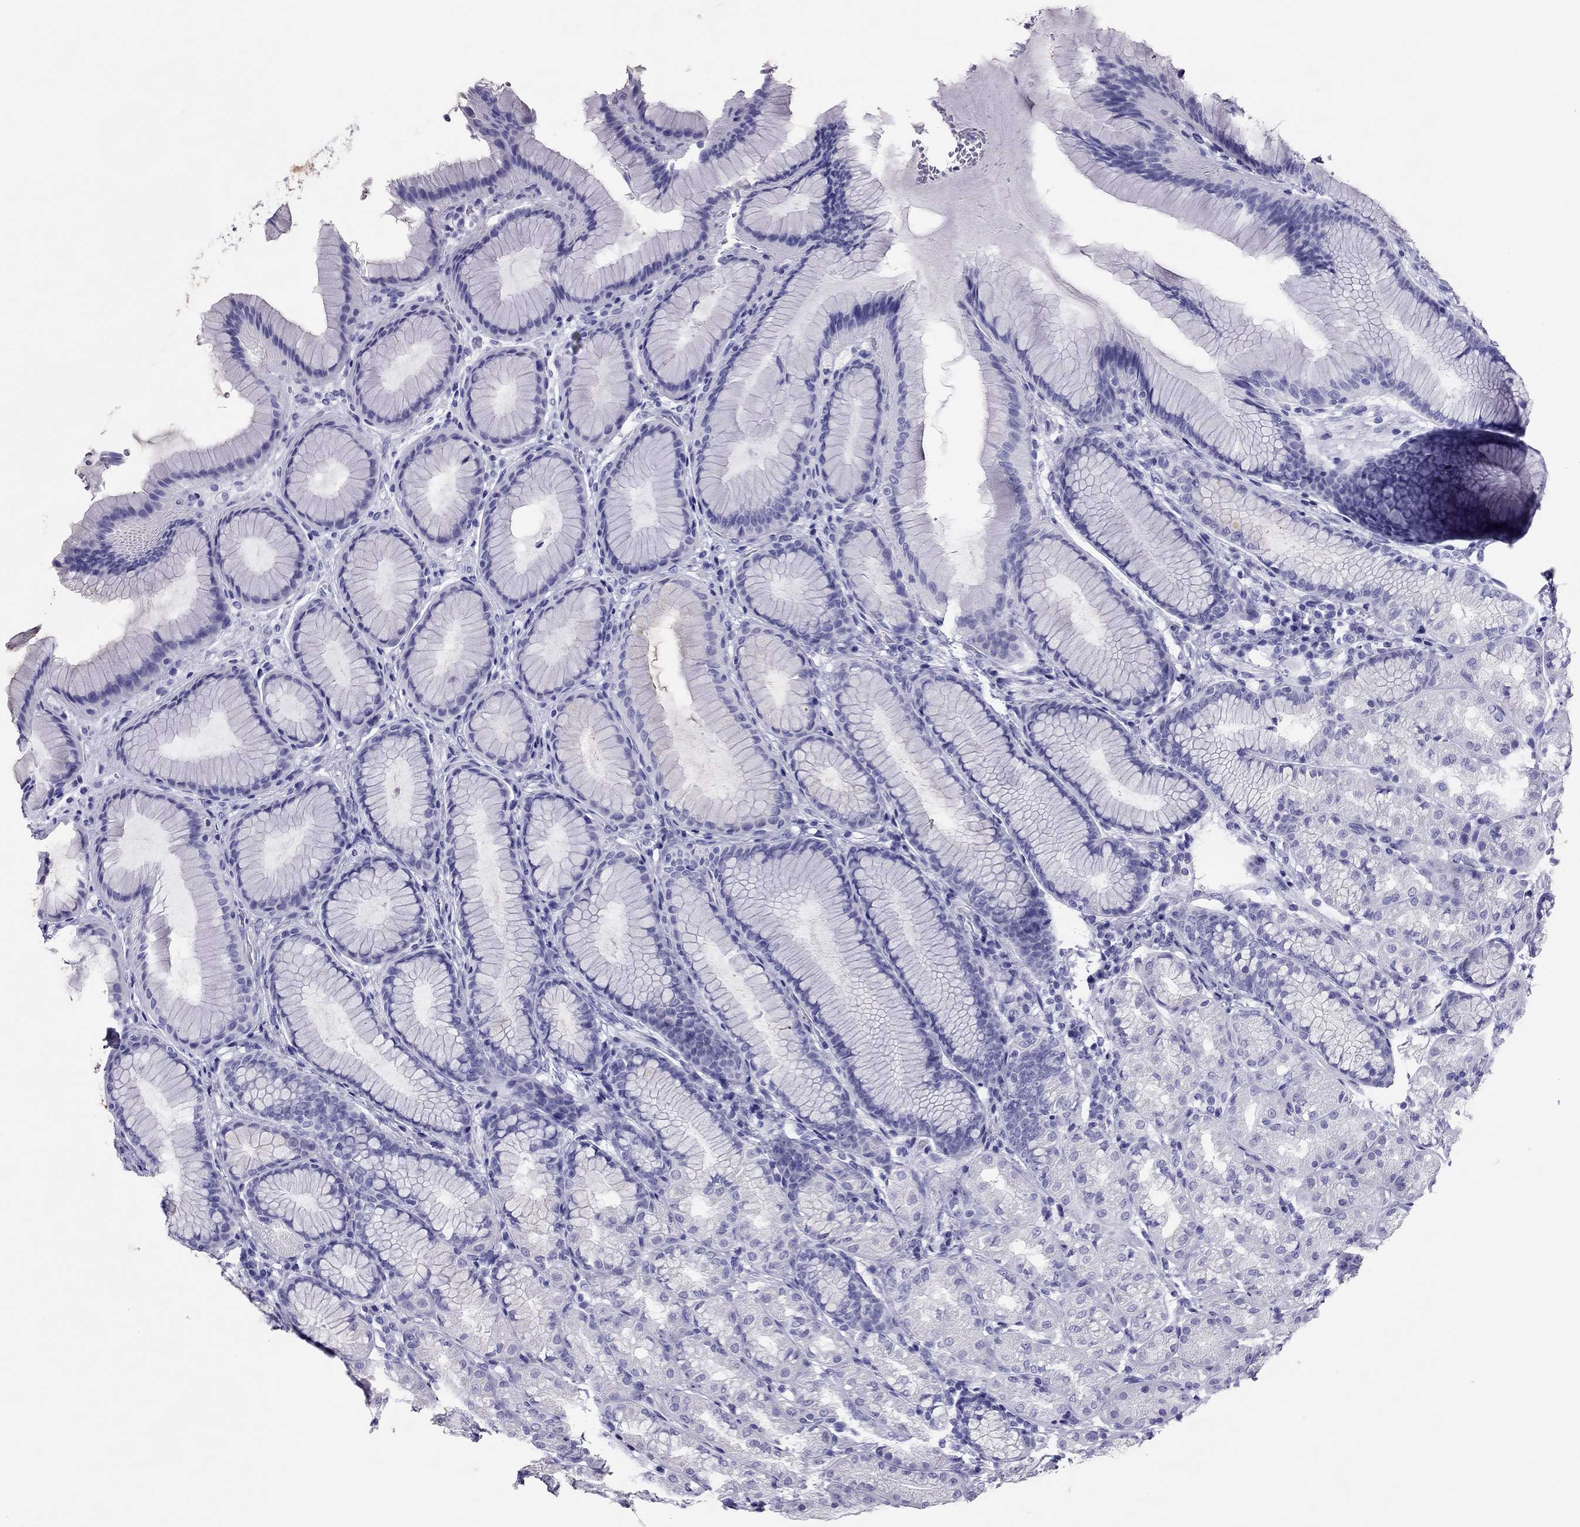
{"staining": {"intensity": "weak", "quantity": "25%-75%", "location": "cytoplasmic/membranous"}, "tissue": "stomach", "cell_type": "Glandular cells", "image_type": "normal", "snomed": [{"axis": "morphology", "description": "Normal tissue, NOS"}, {"axis": "morphology", "description": "Adenocarcinoma, NOS"}, {"axis": "topography", "description": "Stomach"}], "caption": "This histopathology image reveals immunohistochemistry staining of unremarkable human stomach, with low weak cytoplasmic/membranous positivity in about 25%-75% of glandular cells.", "gene": "PDE6A", "patient": {"sex": "female", "age": 79}}